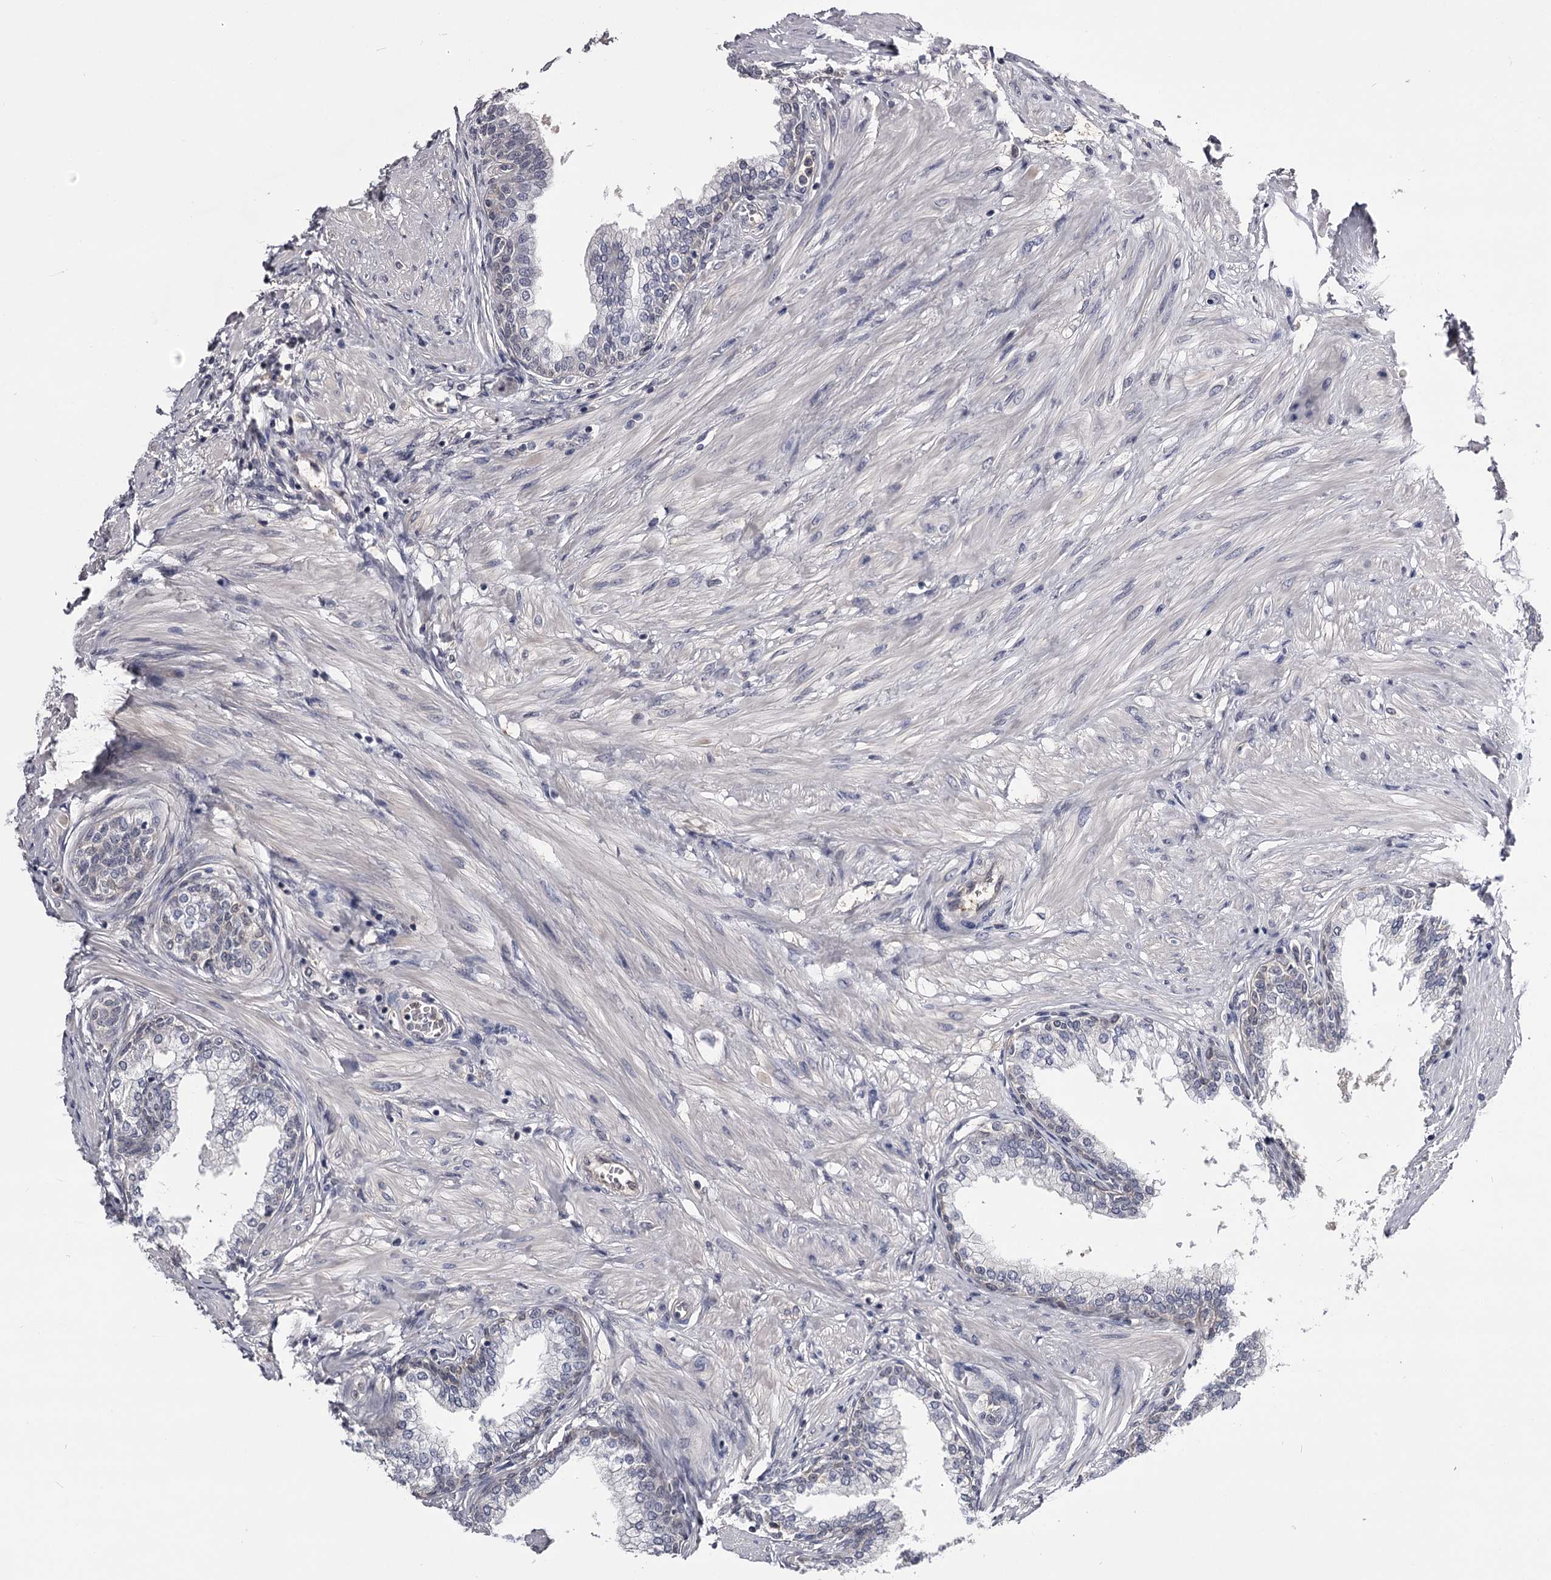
{"staining": {"intensity": "weak", "quantity": "<25%", "location": "cytoplasmic/membranous"}, "tissue": "prostate", "cell_type": "Glandular cells", "image_type": "normal", "snomed": [{"axis": "morphology", "description": "Normal tissue, NOS"}, {"axis": "morphology", "description": "Urothelial carcinoma, Low grade"}, {"axis": "topography", "description": "Urinary bladder"}, {"axis": "topography", "description": "Prostate"}], "caption": "Immunohistochemical staining of unremarkable prostate displays no significant expression in glandular cells.", "gene": "GSTO1", "patient": {"sex": "male", "age": 60}}